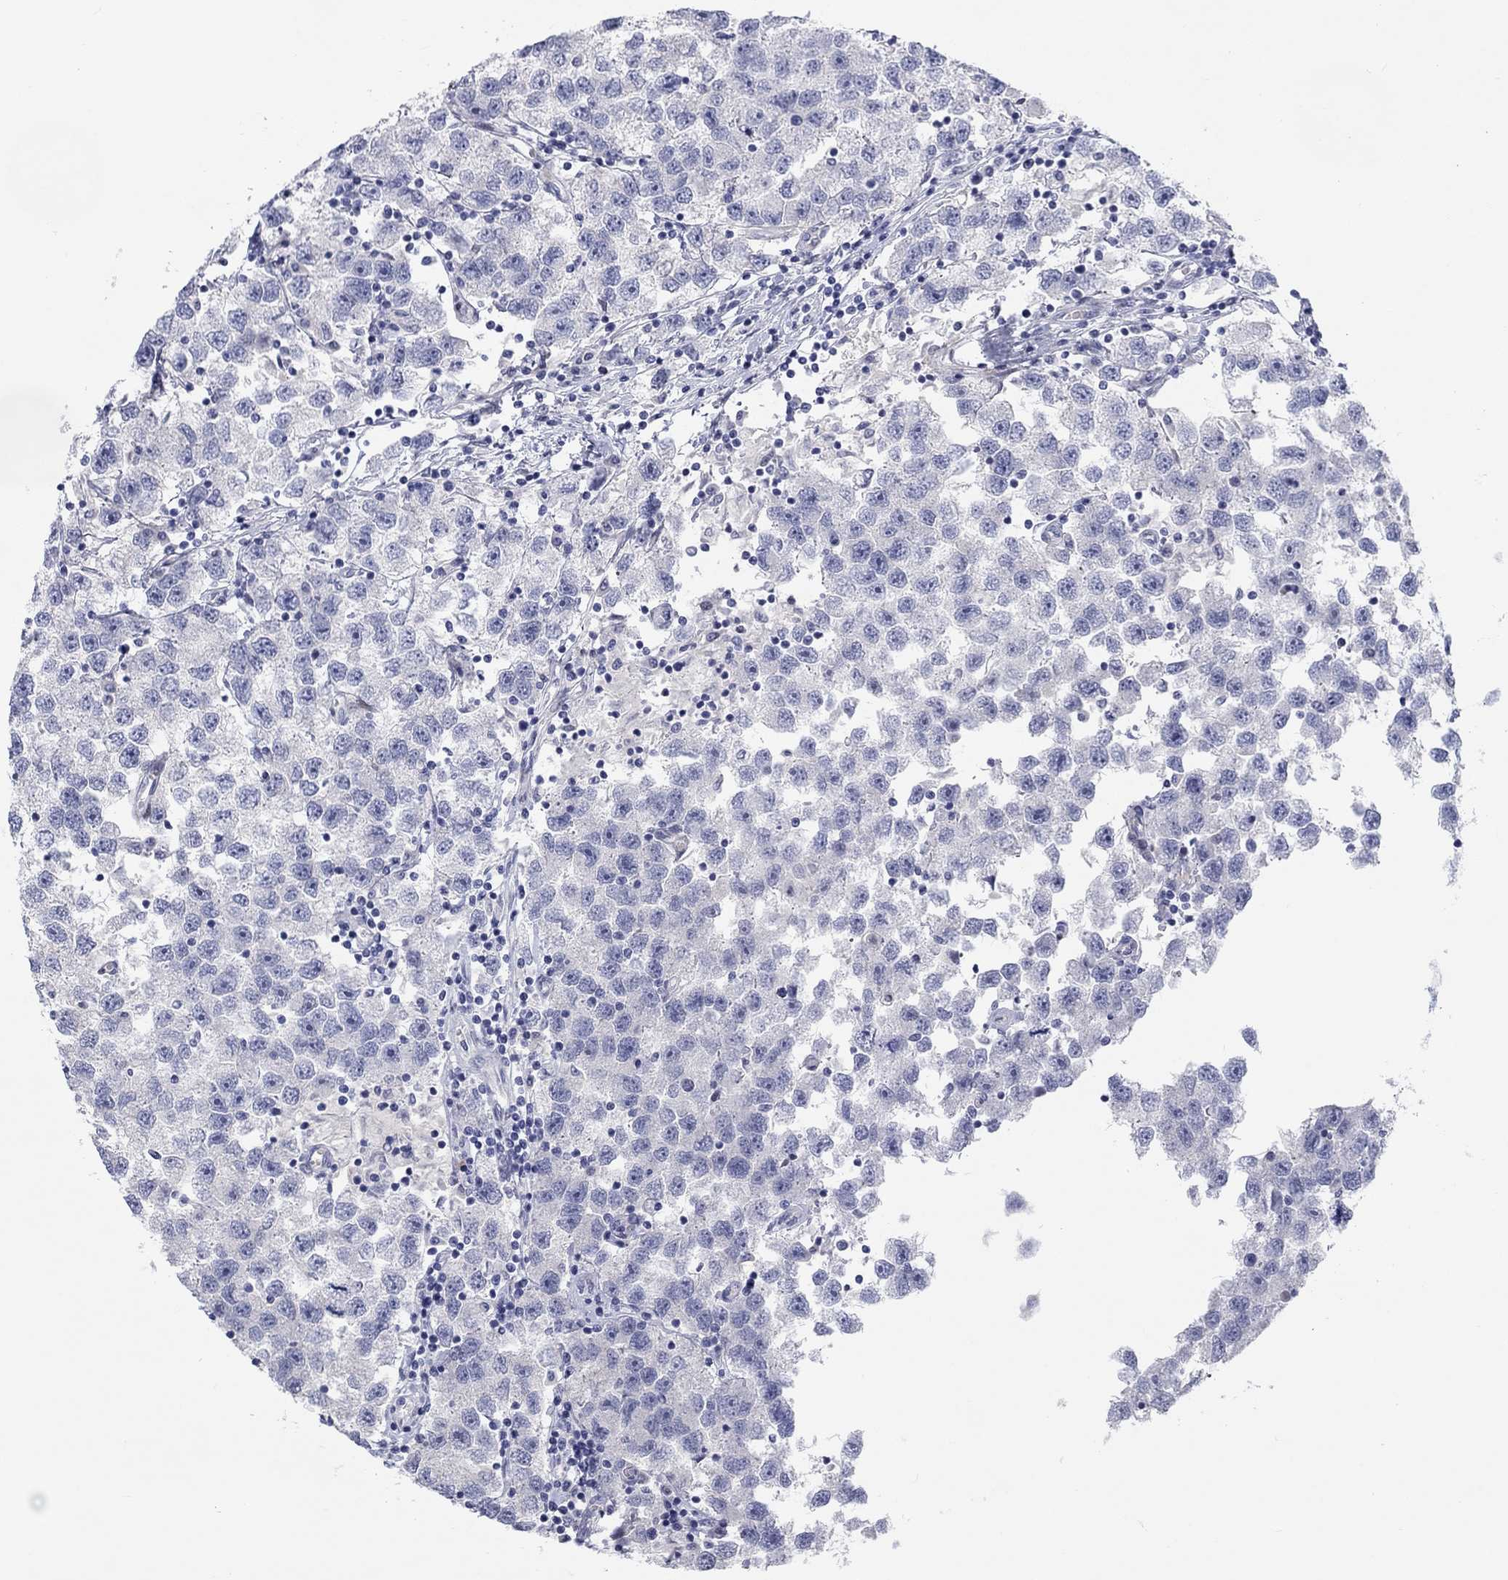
{"staining": {"intensity": "negative", "quantity": "none", "location": "none"}, "tissue": "testis cancer", "cell_type": "Tumor cells", "image_type": "cancer", "snomed": [{"axis": "morphology", "description": "Seminoma, NOS"}, {"axis": "topography", "description": "Testis"}], "caption": "Immunohistochemical staining of human seminoma (testis) demonstrates no significant expression in tumor cells.", "gene": "ARHGAP36", "patient": {"sex": "male", "age": 26}}